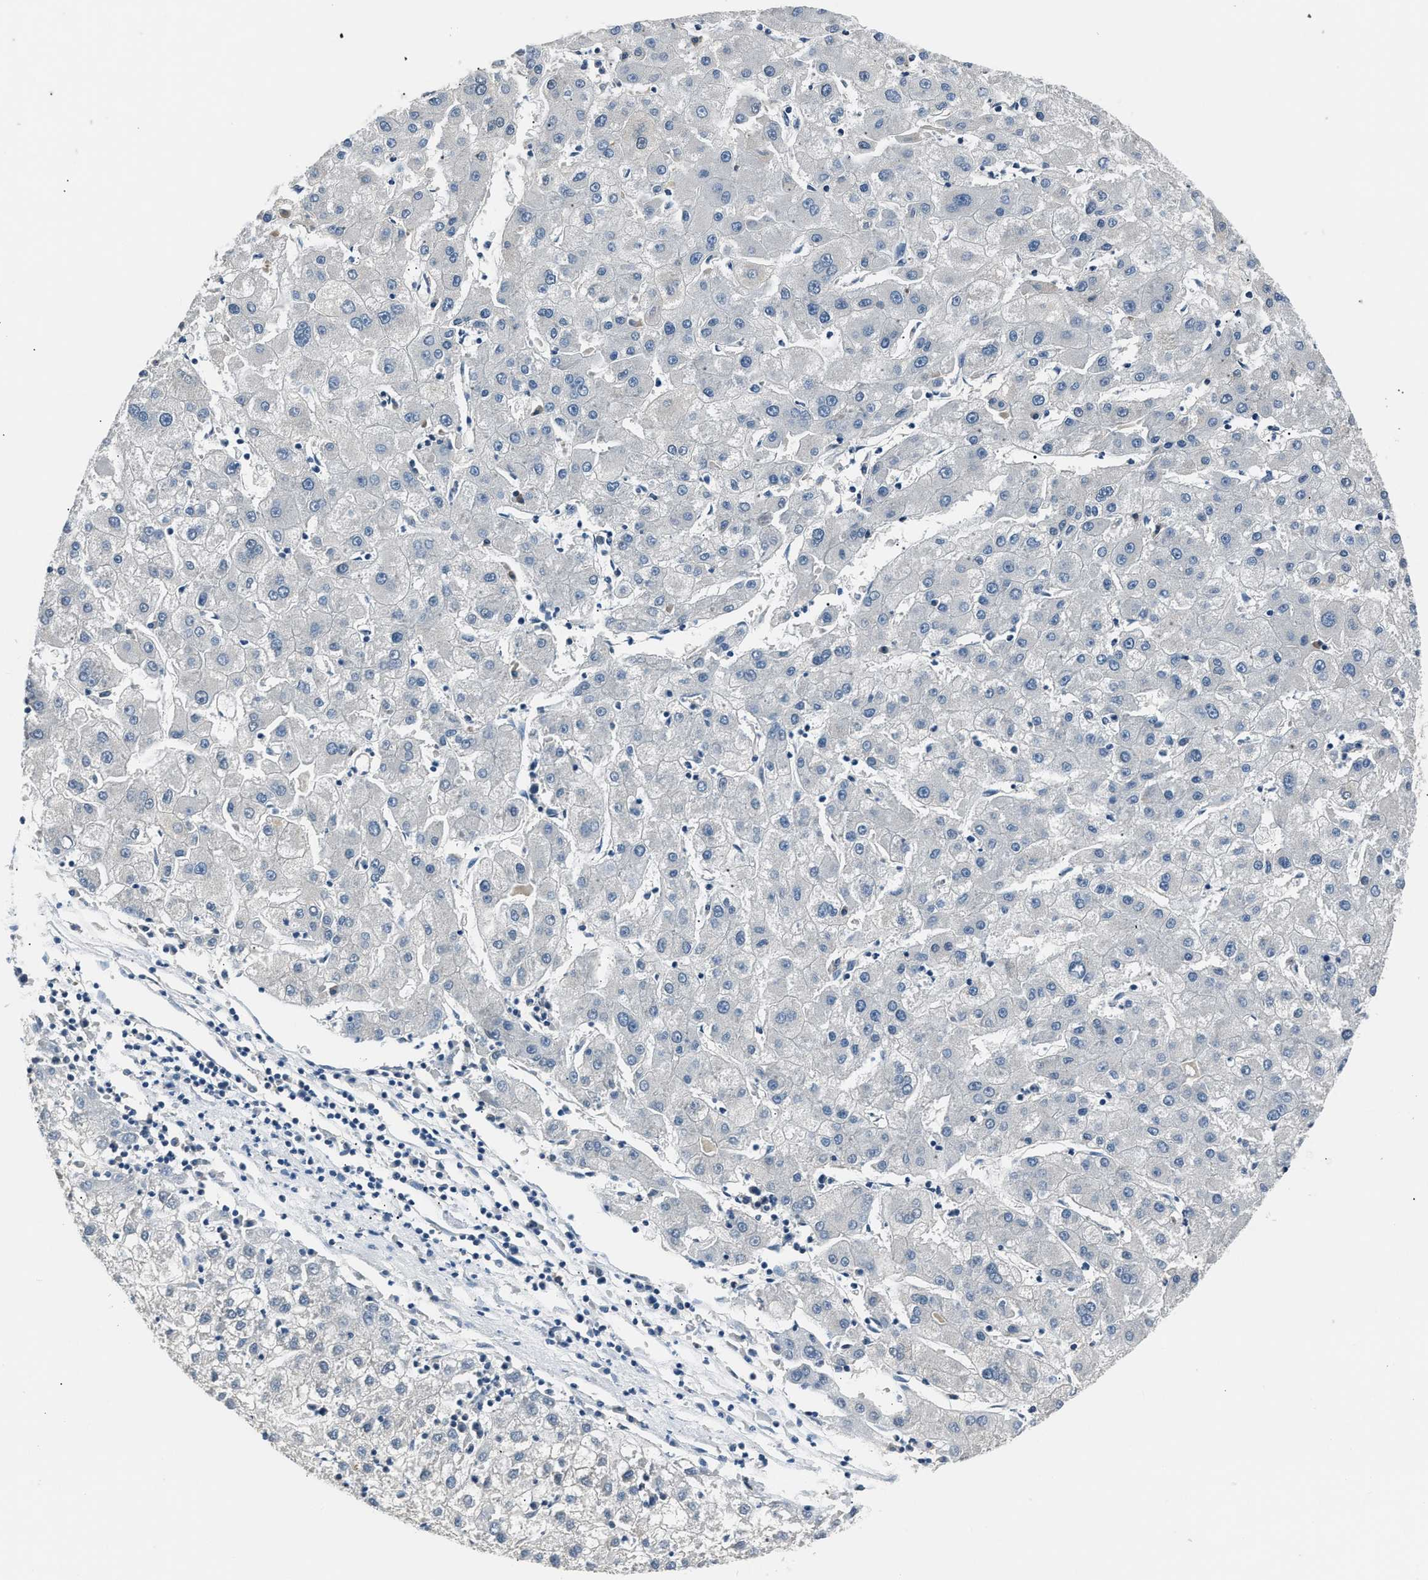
{"staining": {"intensity": "negative", "quantity": "none", "location": "none"}, "tissue": "liver cancer", "cell_type": "Tumor cells", "image_type": "cancer", "snomed": [{"axis": "morphology", "description": "Carcinoma, Hepatocellular, NOS"}, {"axis": "topography", "description": "Liver"}], "caption": "IHC photomicrograph of liver hepatocellular carcinoma stained for a protein (brown), which shows no positivity in tumor cells.", "gene": "INHA", "patient": {"sex": "male", "age": 72}}